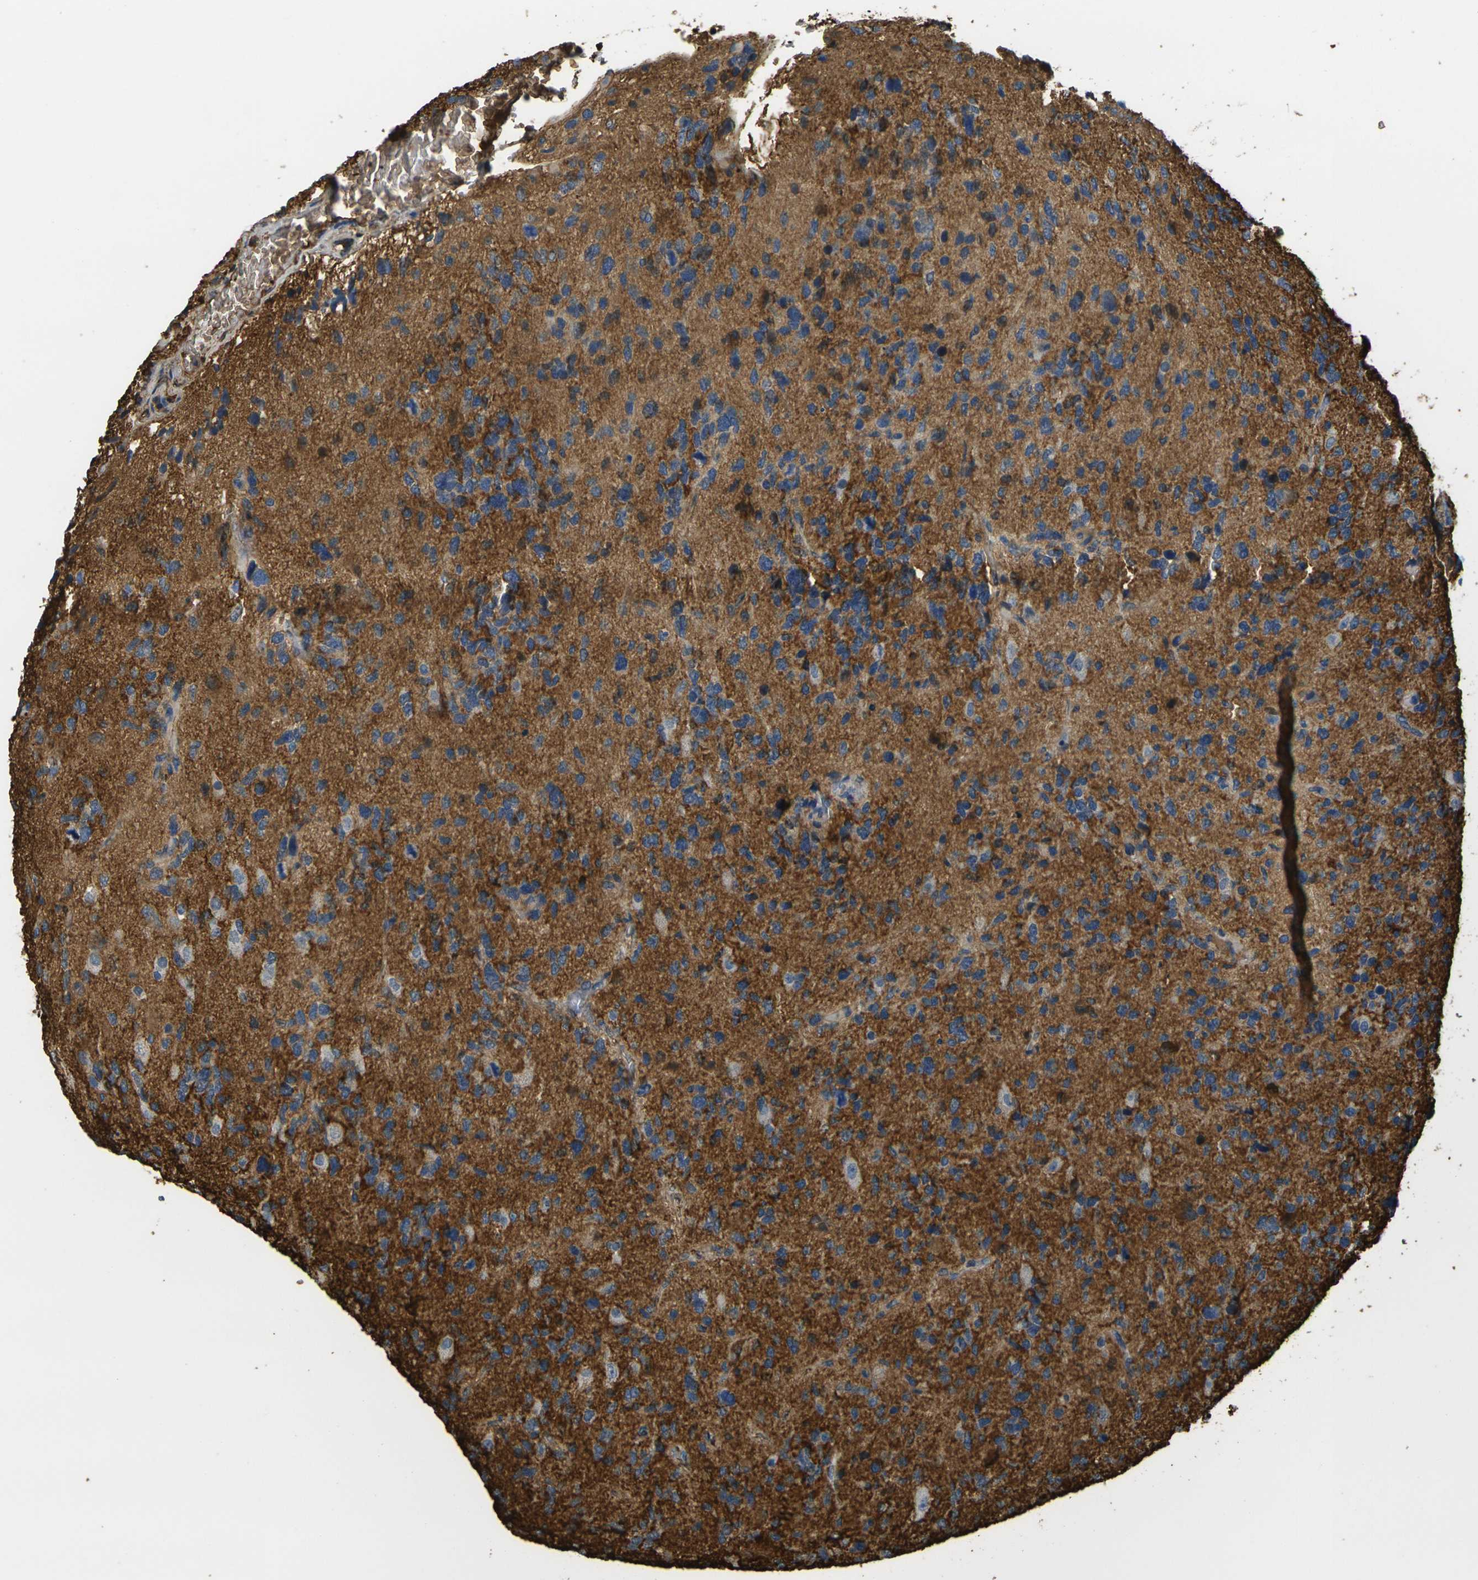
{"staining": {"intensity": "strong", "quantity": "<25%", "location": "cytoplasmic/membranous"}, "tissue": "glioma", "cell_type": "Tumor cells", "image_type": "cancer", "snomed": [{"axis": "morphology", "description": "Glioma, malignant, High grade"}, {"axis": "topography", "description": "Brain"}], "caption": "The immunohistochemical stain highlights strong cytoplasmic/membranous staining in tumor cells of glioma tissue. (IHC, brightfield microscopy, high magnification).", "gene": "PLCD1", "patient": {"sex": "female", "age": 58}}